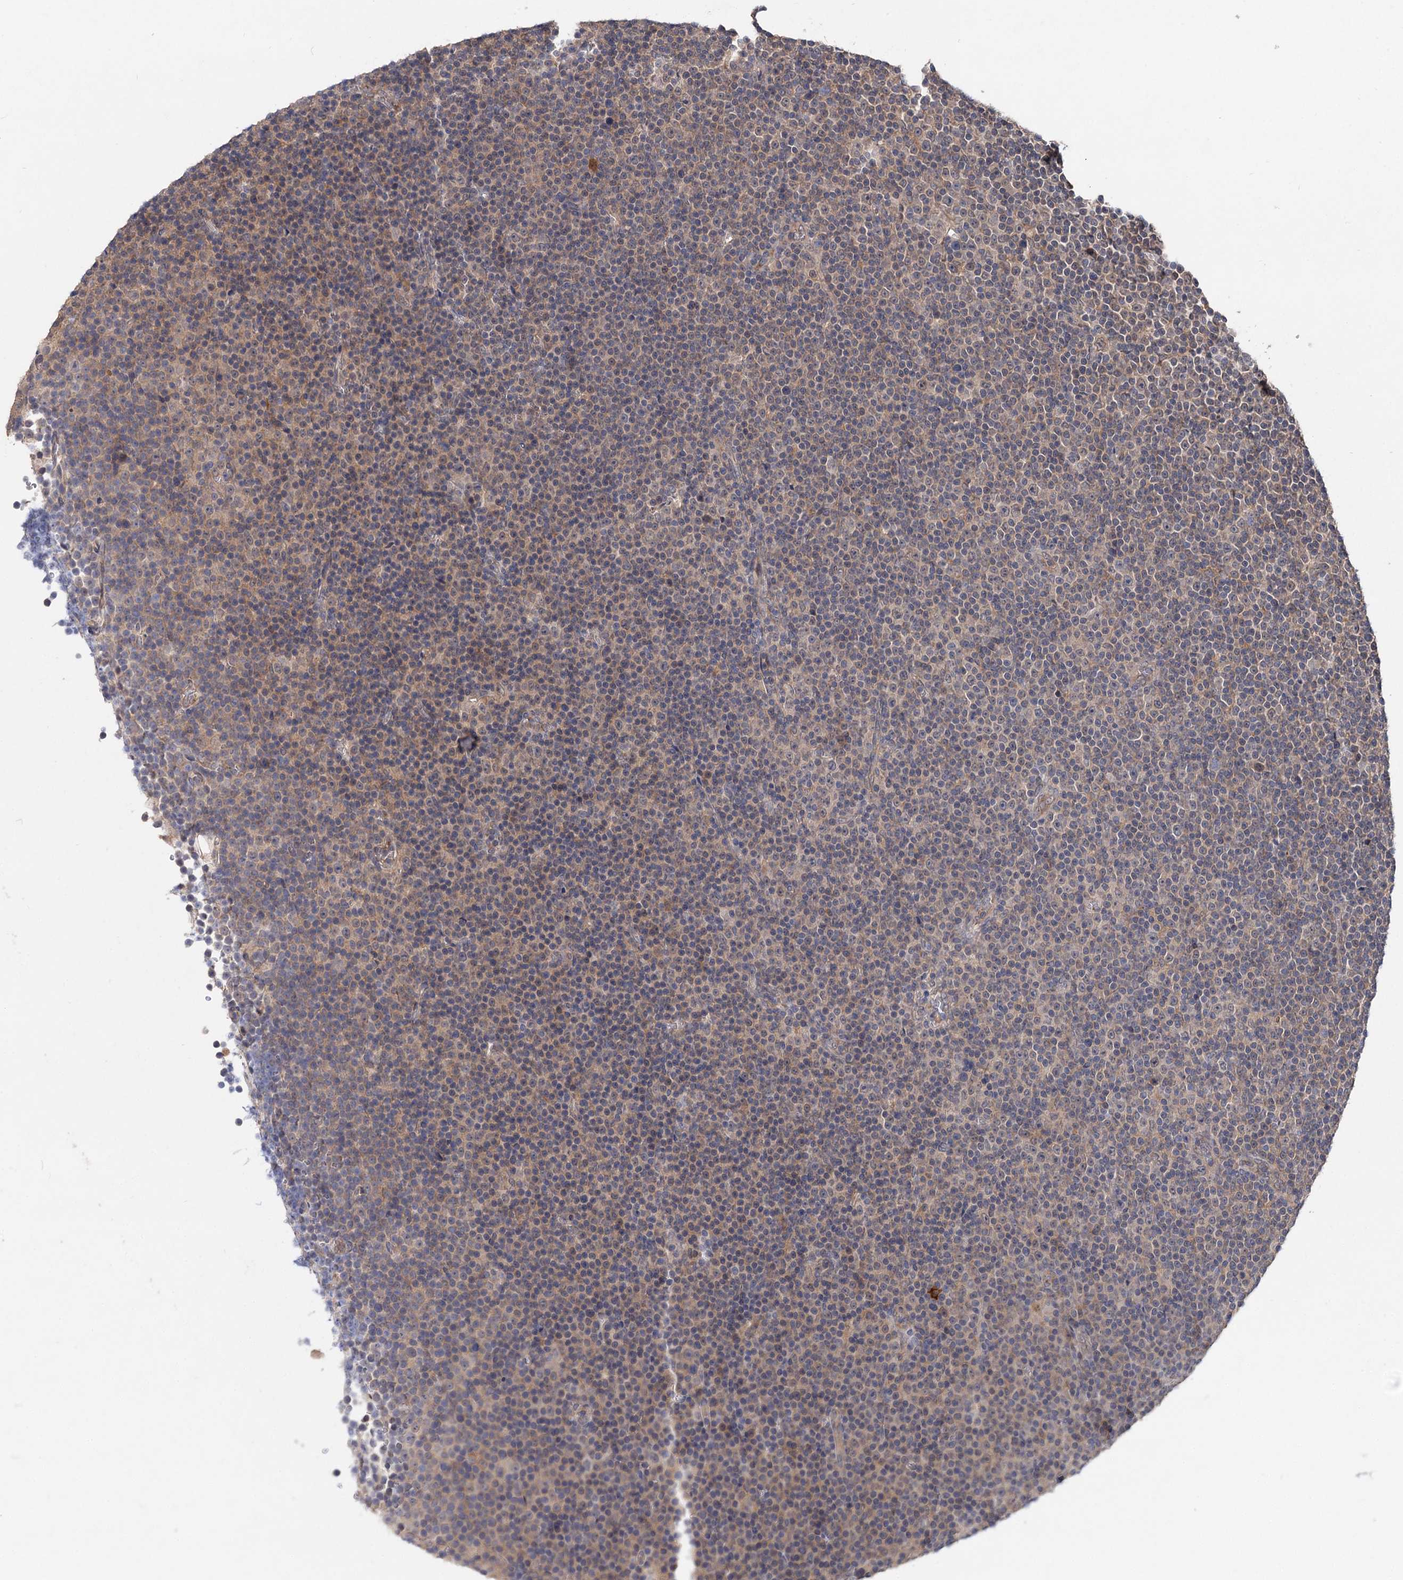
{"staining": {"intensity": "weak", "quantity": "25%-75%", "location": "cytoplasmic/membranous"}, "tissue": "lymphoma", "cell_type": "Tumor cells", "image_type": "cancer", "snomed": [{"axis": "morphology", "description": "Malignant lymphoma, non-Hodgkin's type, Low grade"}, {"axis": "topography", "description": "Lymph node"}], "caption": "An immunohistochemistry (IHC) micrograph of tumor tissue is shown. Protein staining in brown shows weak cytoplasmic/membranous positivity in low-grade malignant lymphoma, non-Hodgkin's type within tumor cells.", "gene": "NUDCD2", "patient": {"sex": "female", "age": 67}}